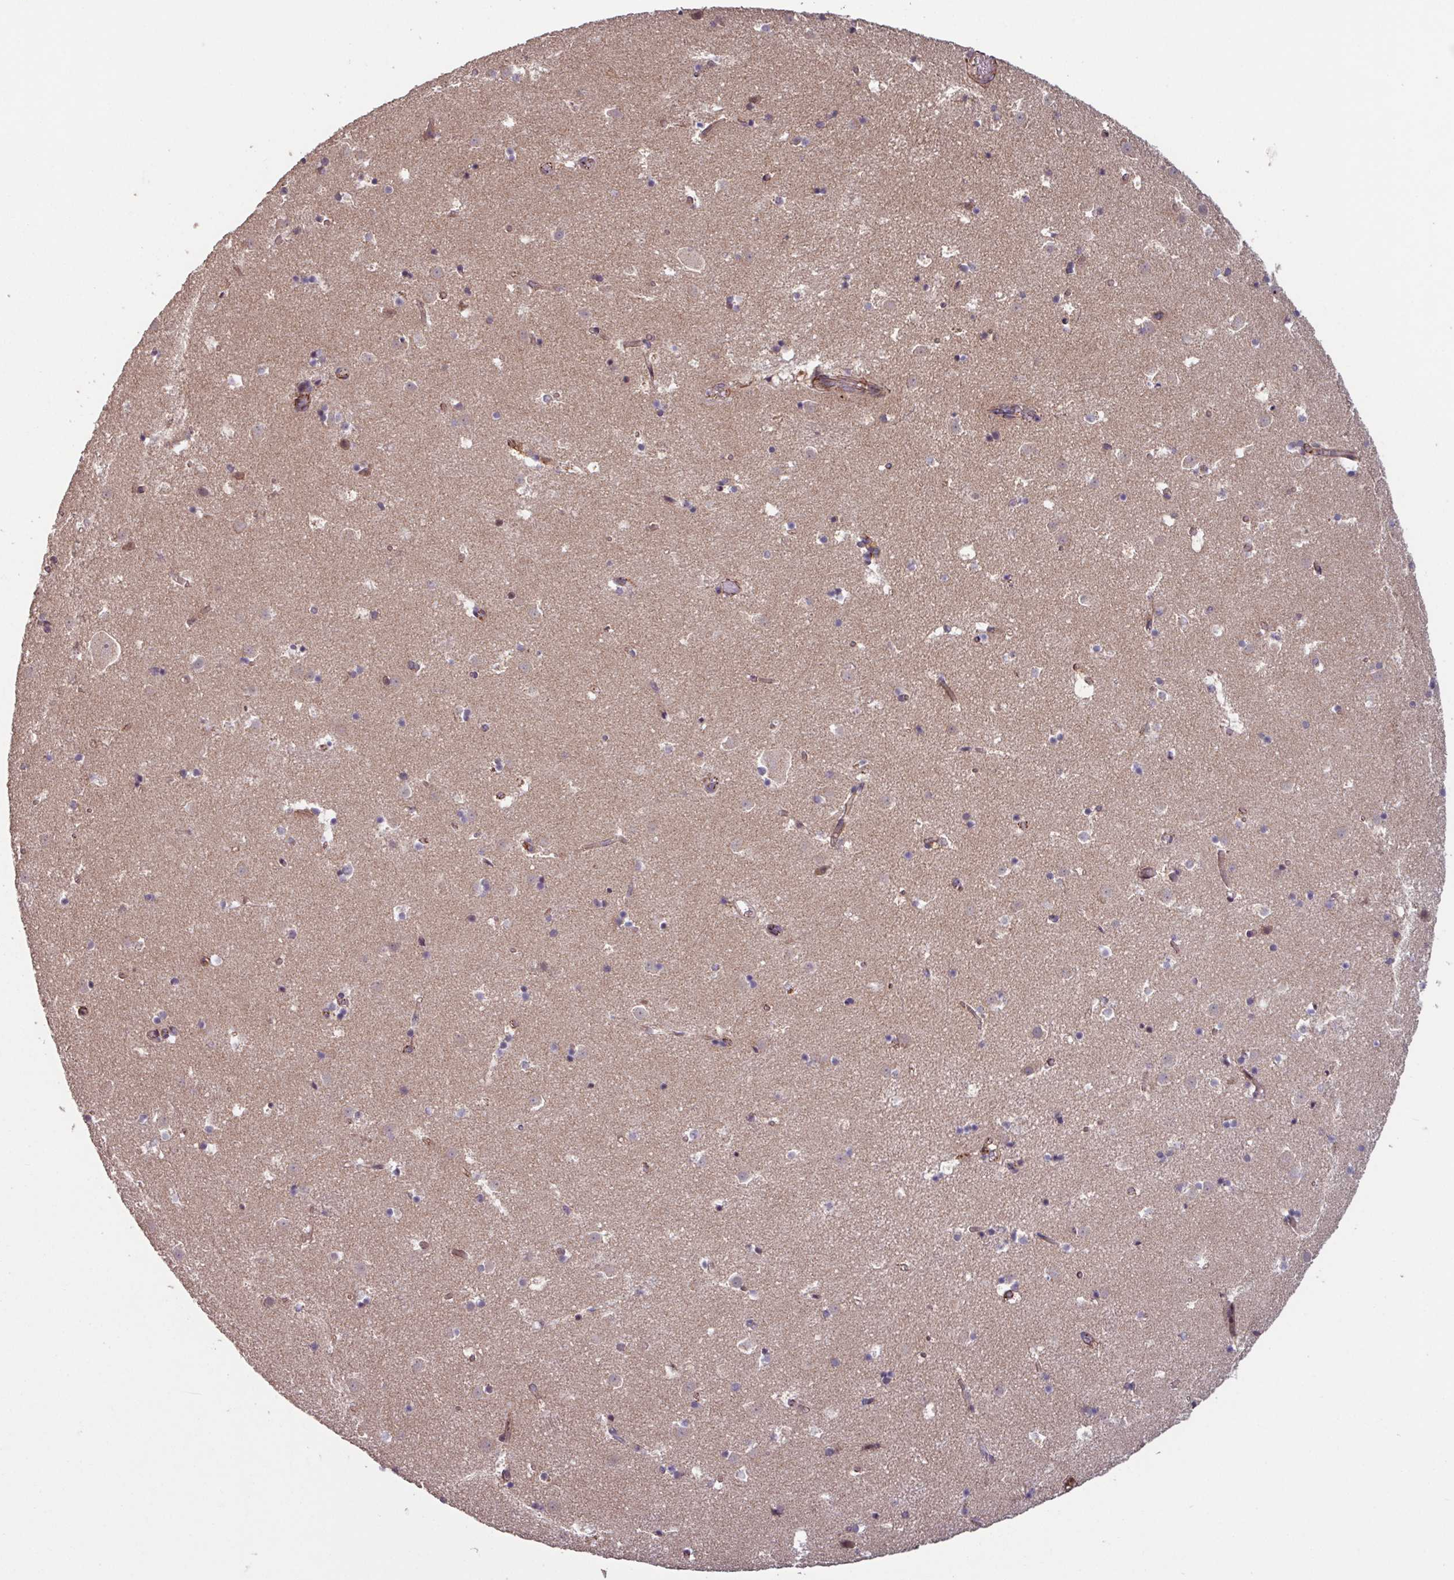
{"staining": {"intensity": "negative", "quantity": "none", "location": "none"}, "tissue": "caudate", "cell_type": "Glial cells", "image_type": "normal", "snomed": [{"axis": "morphology", "description": "Normal tissue, NOS"}, {"axis": "topography", "description": "Lateral ventricle wall"}], "caption": "A high-resolution micrograph shows IHC staining of normal caudate, which exhibits no significant staining in glial cells.", "gene": "TMEM88", "patient": {"sex": "male", "age": 25}}